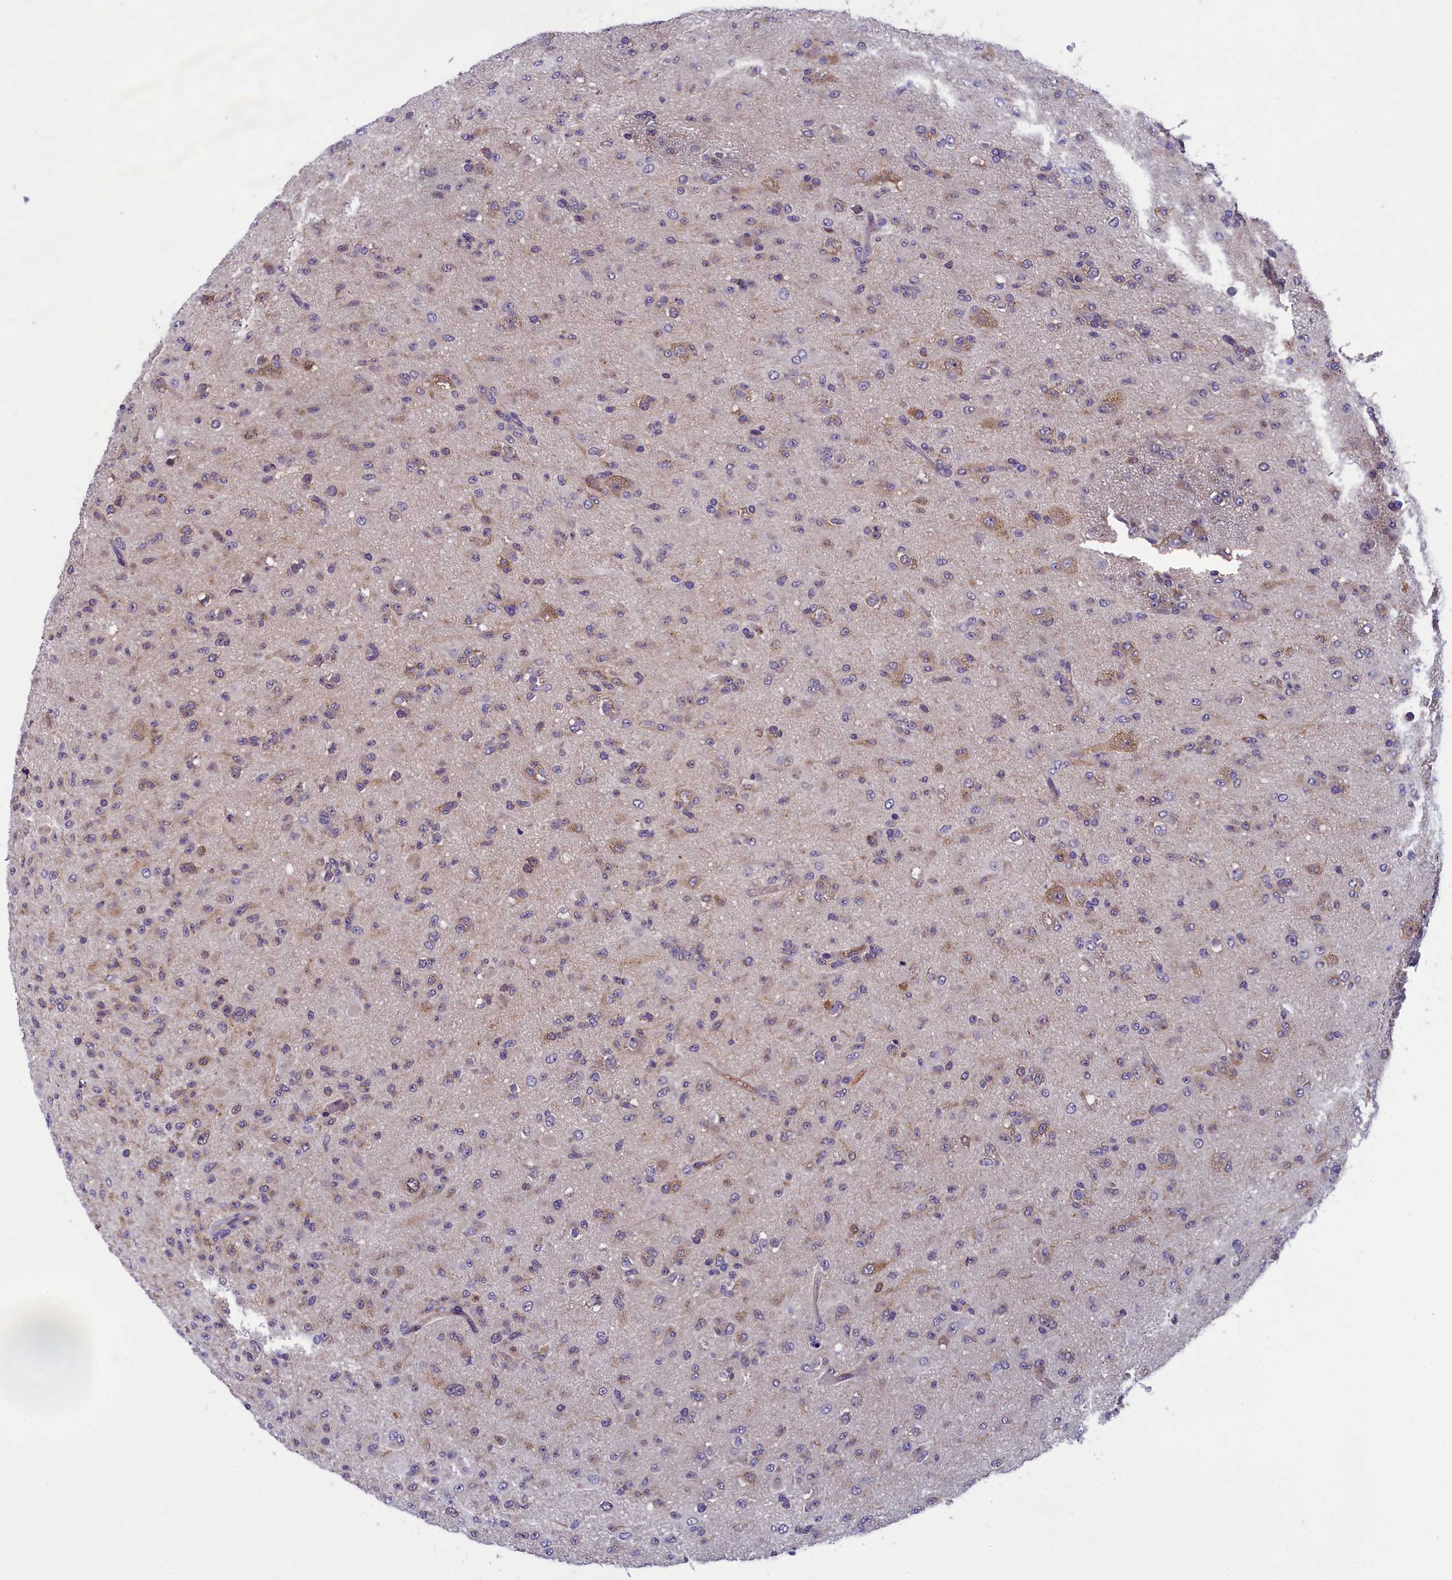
{"staining": {"intensity": "negative", "quantity": "none", "location": "none"}, "tissue": "glioma", "cell_type": "Tumor cells", "image_type": "cancer", "snomed": [{"axis": "morphology", "description": "Glioma, malignant, Low grade"}, {"axis": "topography", "description": "Brain"}], "caption": "Immunohistochemical staining of glioma demonstrates no significant positivity in tumor cells.", "gene": "ABCC8", "patient": {"sex": "male", "age": 65}}